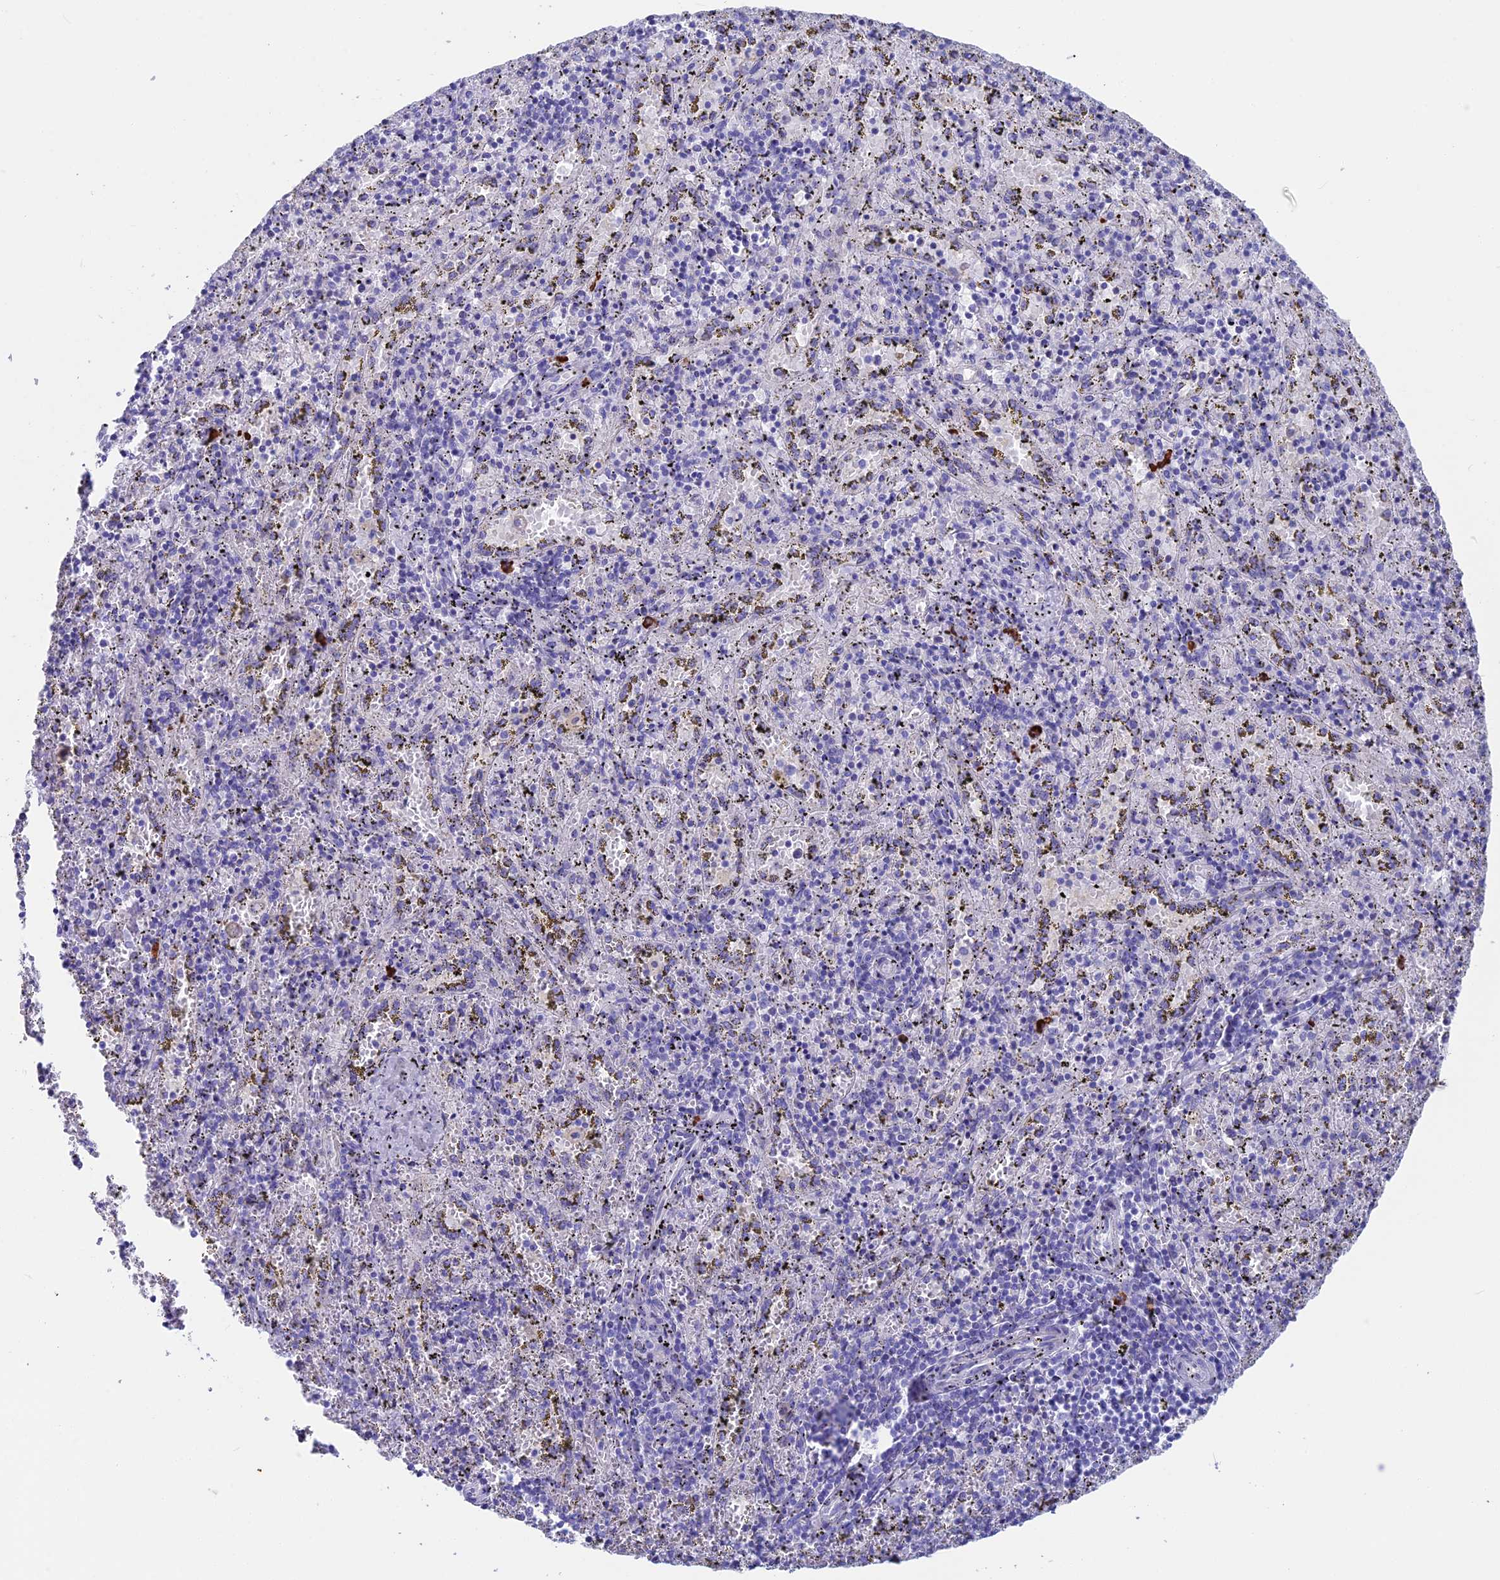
{"staining": {"intensity": "strong", "quantity": "<25%", "location": "cytoplasmic/membranous"}, "tissue": "spleen", "cell_type": "Cells in red pulp", "image_type": "normal", "snomed": [{"axis": "morphology", "description": "Normal tissue, NOS"}, {"axis": "topography", "description": "Spleen"}], "caption": "Cells in red pulp display medium levels of strong cytoplasmic/membranous staining in about <25% of cells in unremarkable human spleen. The protein is stained brown, and the nuclei are stained in blue (DAB (3,3'-diaminobenzidine) IHC with brightfield microscopy, high magnification).", "gene": "SNAP91", "patient": {"sex": "male", "age": 11}}